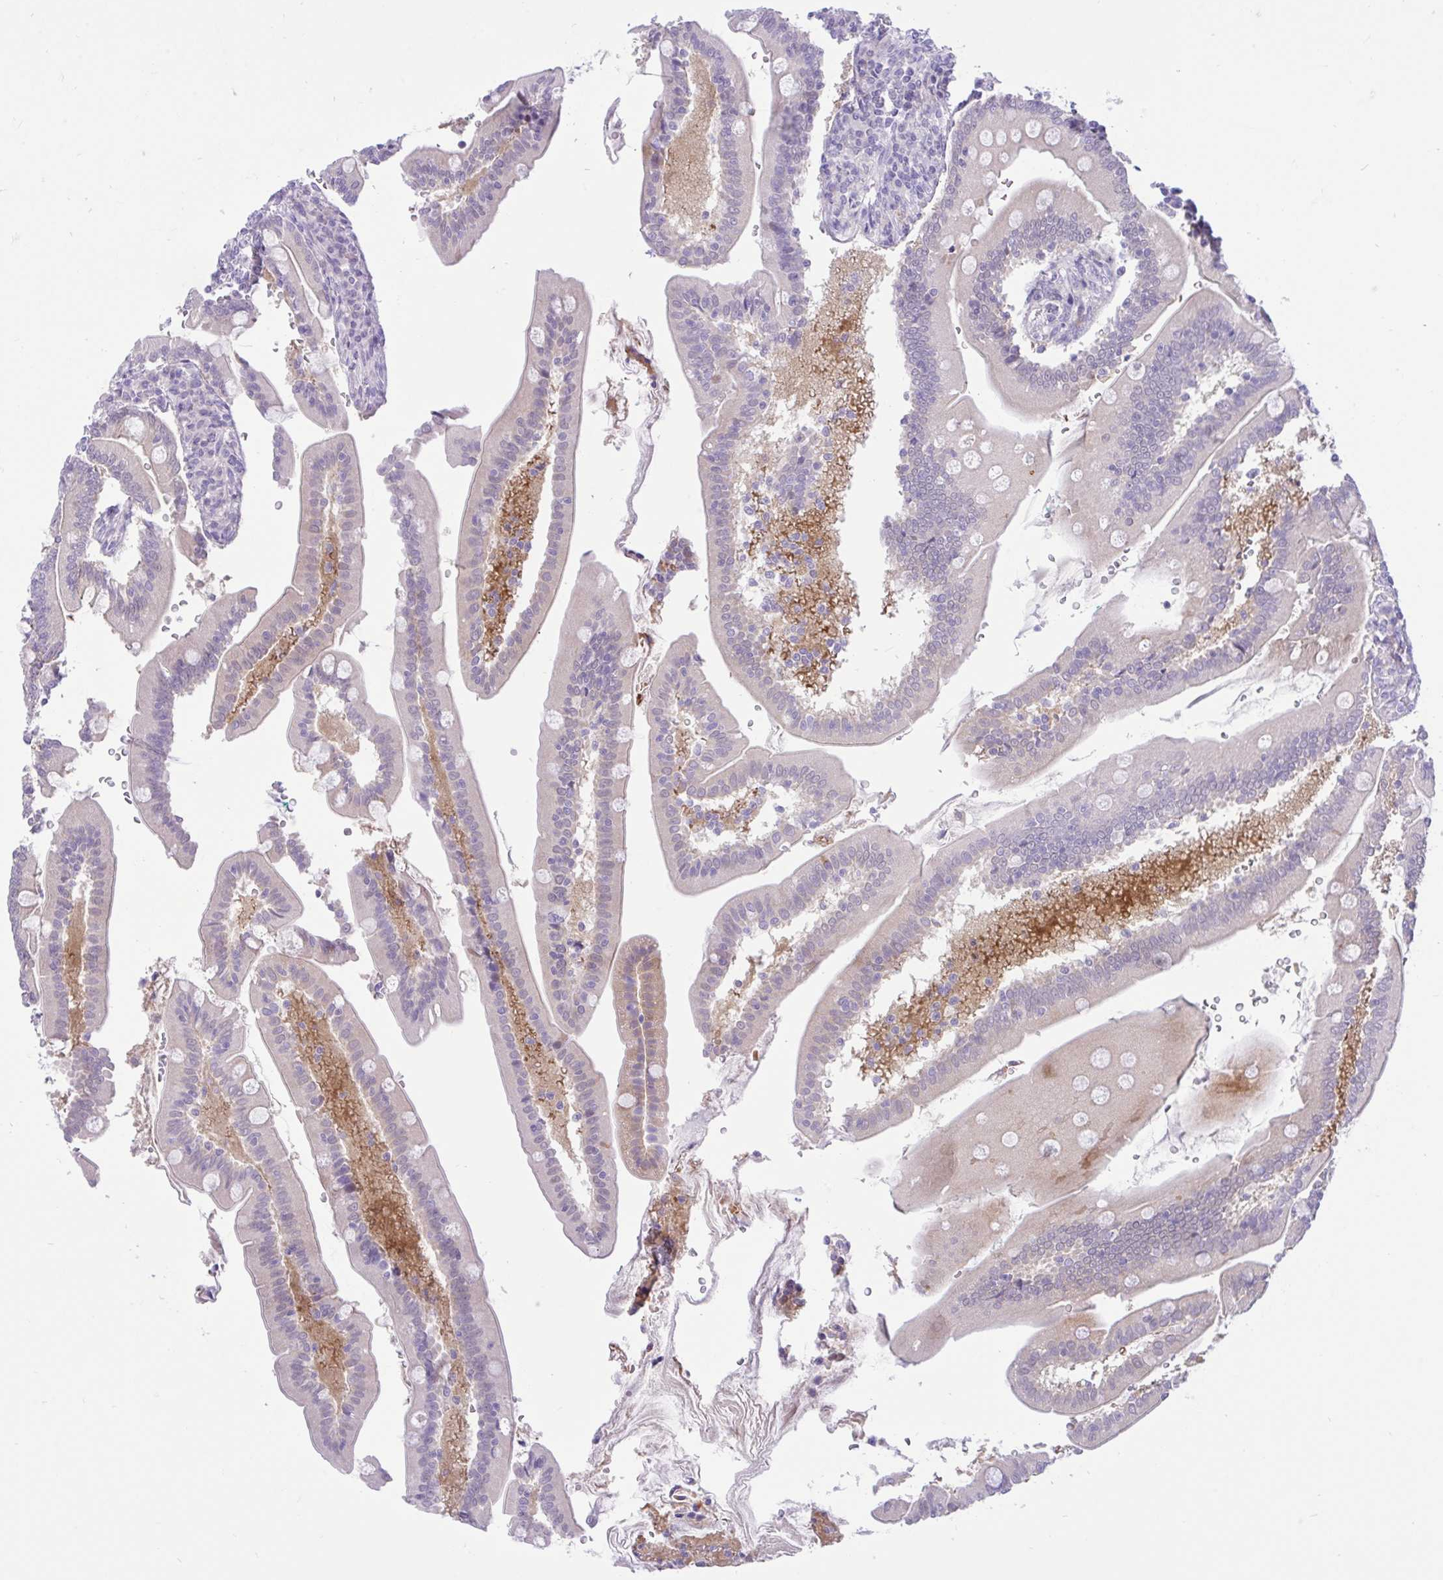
{"staining": {"intensity": "moderate", "quantity": "<25%", "location": "cytoplasmic/membranous"}, "tissue": "duodenum", "cell_type": "Glandular cells", "image_type": "normal", "snomed": [{"axis": "morphology", "description": "Normal tissue, NOS"}, {"axis": "topography", "description": "Duodenum"}], "caption": "IHC of benign human duodenum displays low levels of moderate cytoplasmic/membranous expression in approximately <25% of glandular cells.", "gene": "ZNF101", "patient": {"sex": "female", "age": 67}}